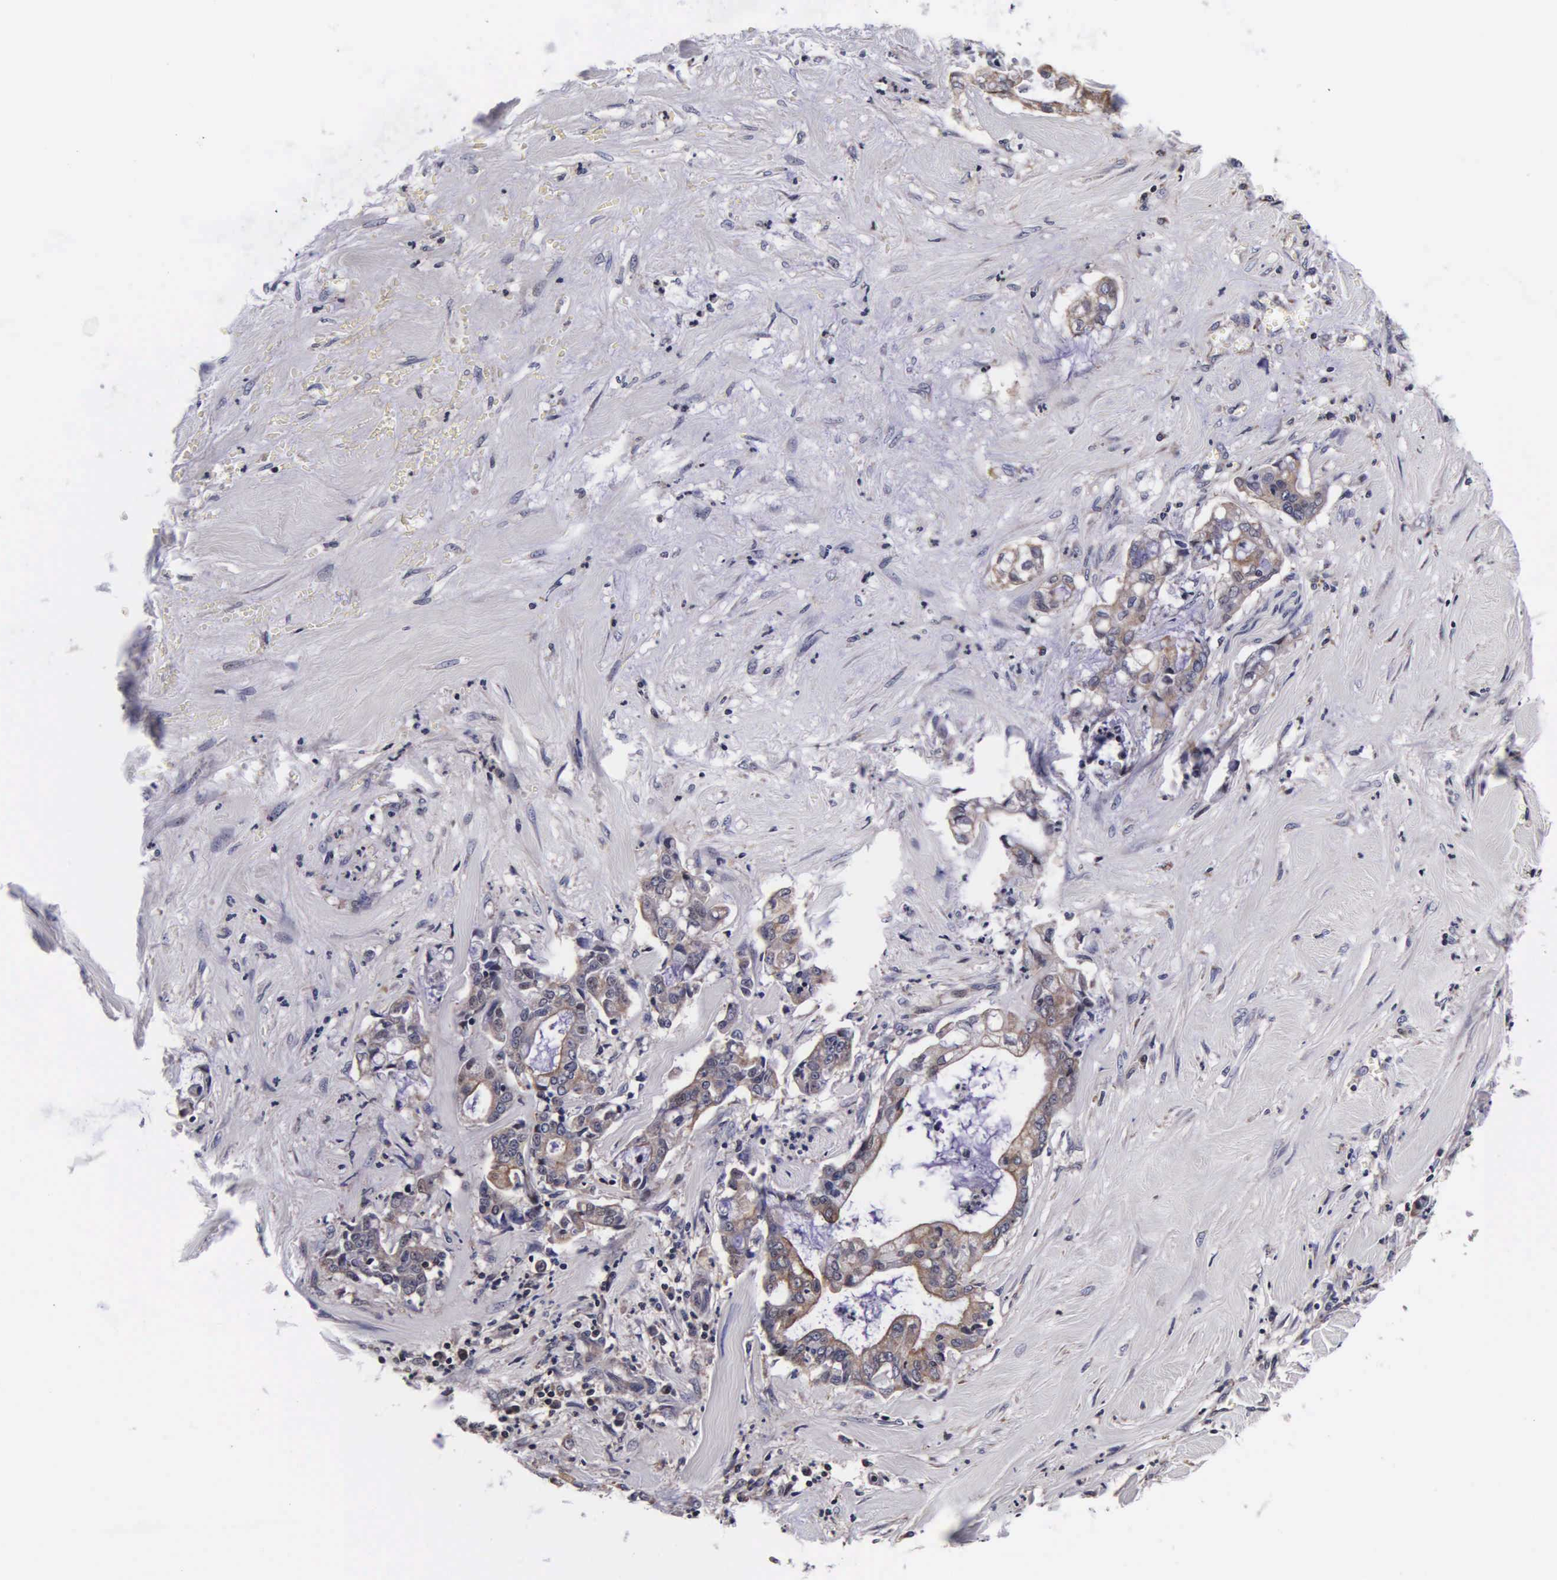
{"staining": {"intensity": "moderate", "quantity": ">75%", "location": "cytoplasmic/membranous"}, "tissue": "liver cancer", "cell_type": "Tumor cells", "image_type": "cancer", "snomed": [{"axis": "morphology", "description": "Cholangiocarcinoma"}, {"axis": "topography", "description": "Liver"}], "caption": "Immunohistochemistry (IHC) image of human liver cholangiocarcinoma stained for a protein (brown), which reveals medium levels of moderate cytoplasmic/membranous staining in approximately >75% of tumor cells.", "gene": "PSMA3", "patient": {"sex": "male", "age": 57}}